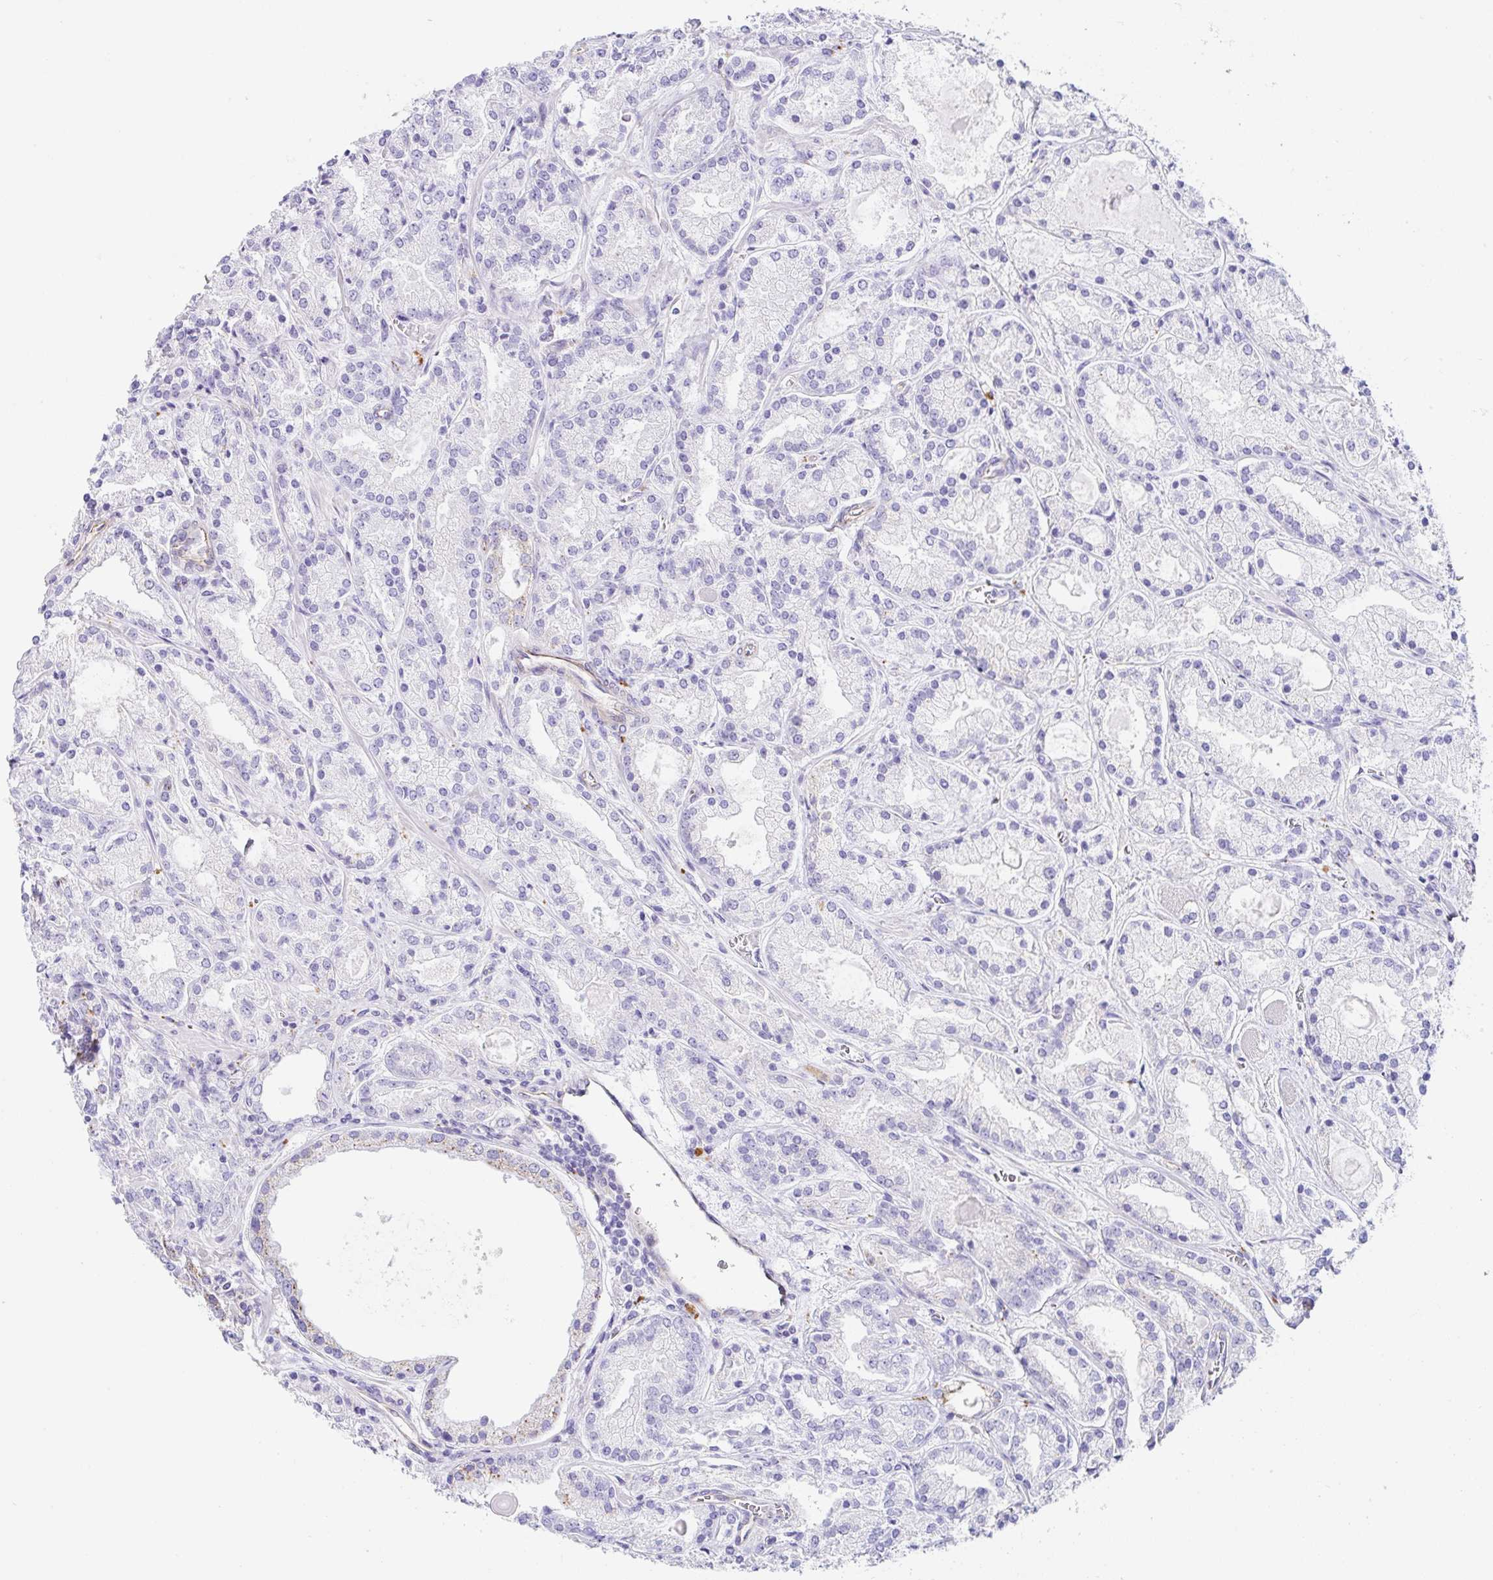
{"staining": {"intensity": "negative", "quantity": "none", "location": "none"}, "tissue": "prostate cancer", "cell_type": "Tumor cells", "image_type": "cancer", "snomed": [{"axis": "morphology", "description": "Adenocarcinoma, High grade"}, {"axis": "topography", "description": "Prostate"}], "caption": "IHC of prostate adenocarcinoma (high-grade) shows no staining in tumor cells. The staining was performed using DAB (3,3'-diaminobenzidine) to visualize the protein expression in brown, while the nuclei were stained in blue with hematoxylin (Magnification: 20x).", "gene": "DKK4", "patient": {"sex": "male", "age": 67}}